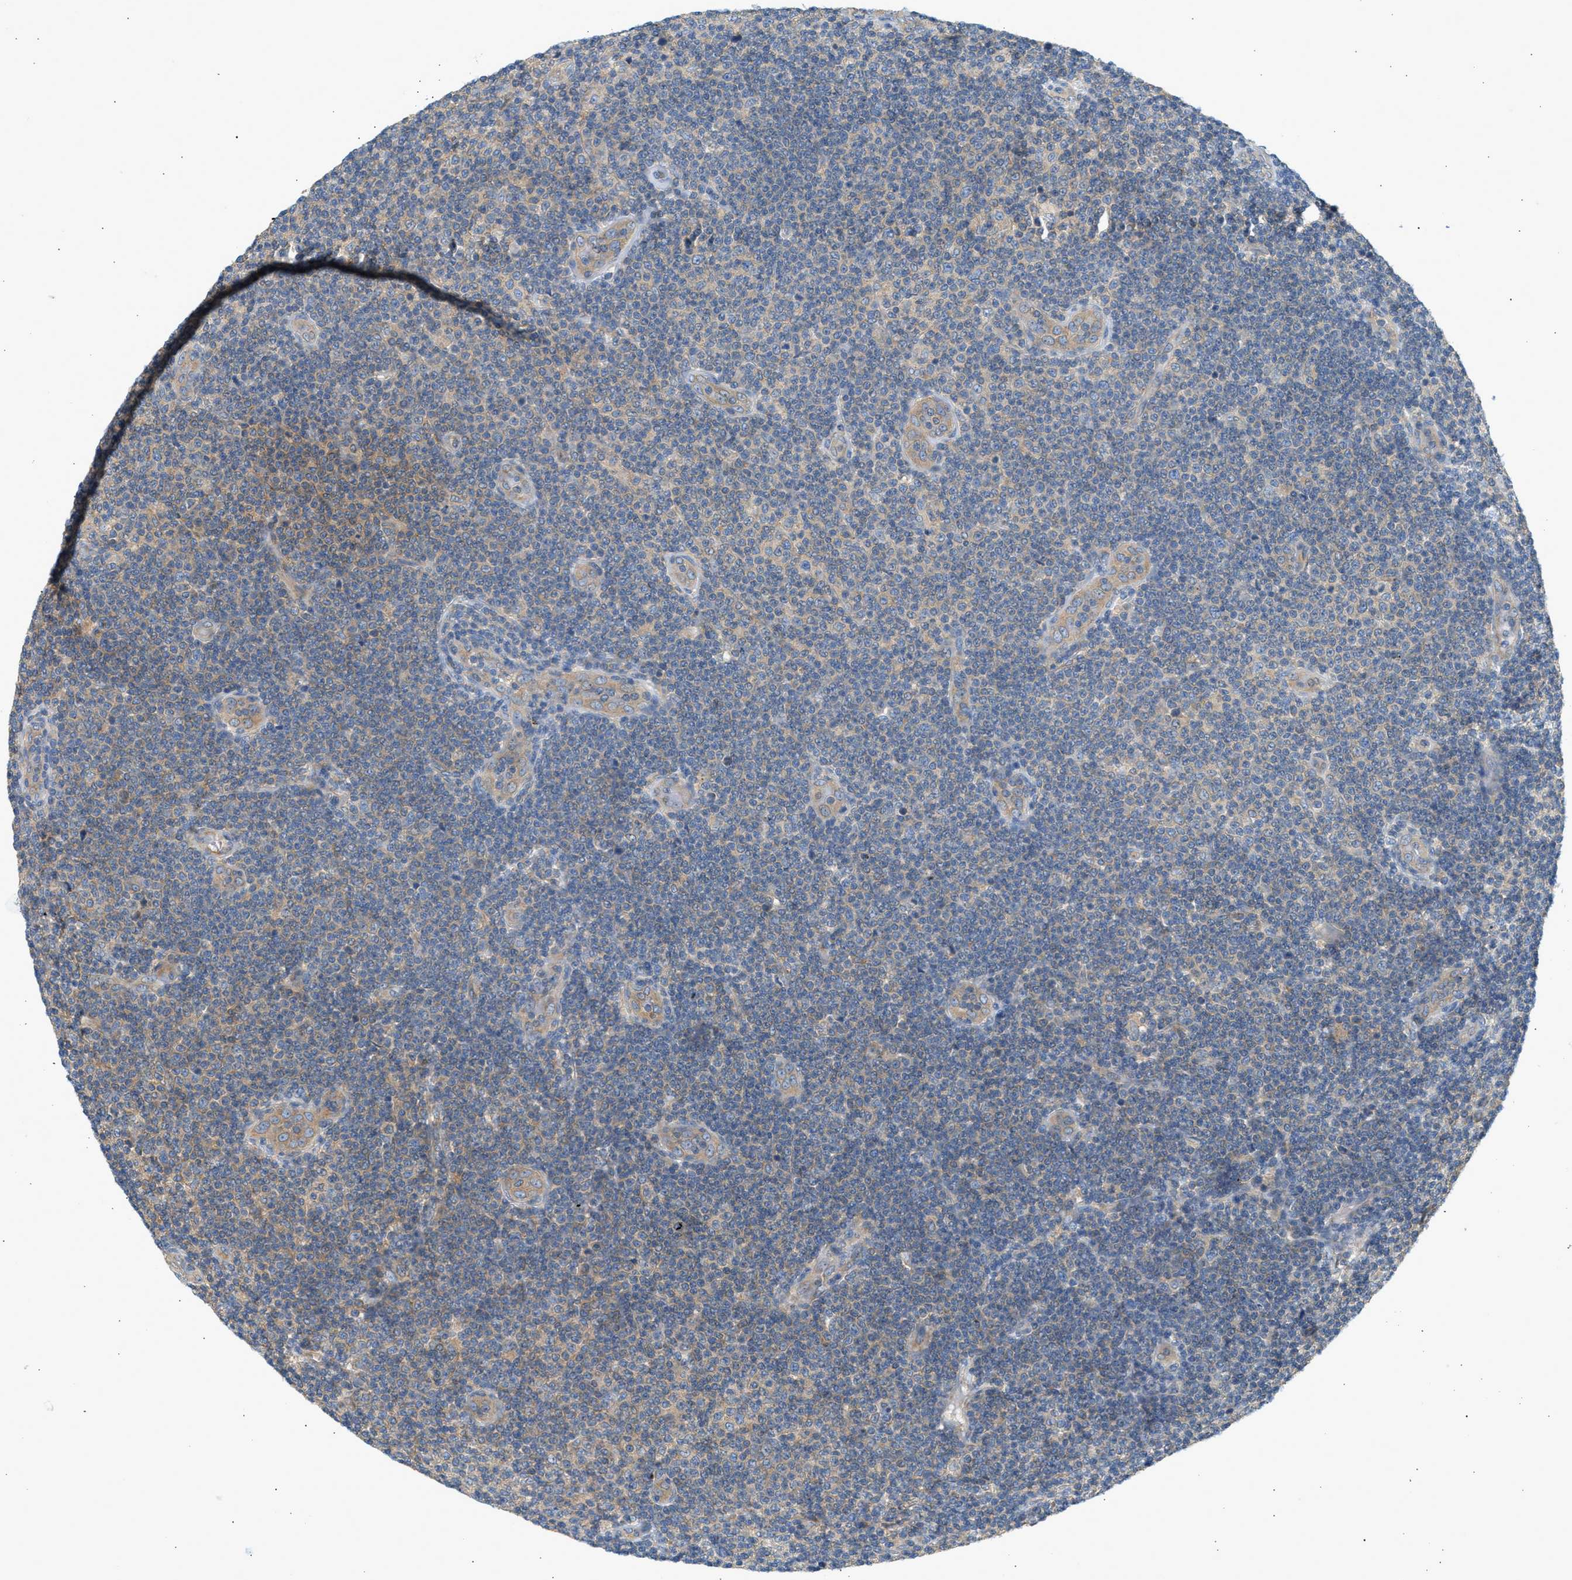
{"staining": {"intensity": "weak", "quantity": "25%-75%", "location": "cytoplasmic/membranous"}, "tissue": "lymphoma", "cell_type": "Tumor cells", "image_type": "cancer", "snomed": [{"axis": "morphology", "description": "Malignant lymphoma, non-Hodgkin's type, Low grade"}, {"axis": "topography", "description": "Lymph node"}], "caption": "Immunohistochemical staining of human lymphoma shows weak cytoplasmic/membranous protein positivity in about 25%-75% of tumor cells. (IHC, brightfield microscopy, high magnification).", "gene": "PAFAH1B1", "patient": {"sex": "male", "age": 83}}